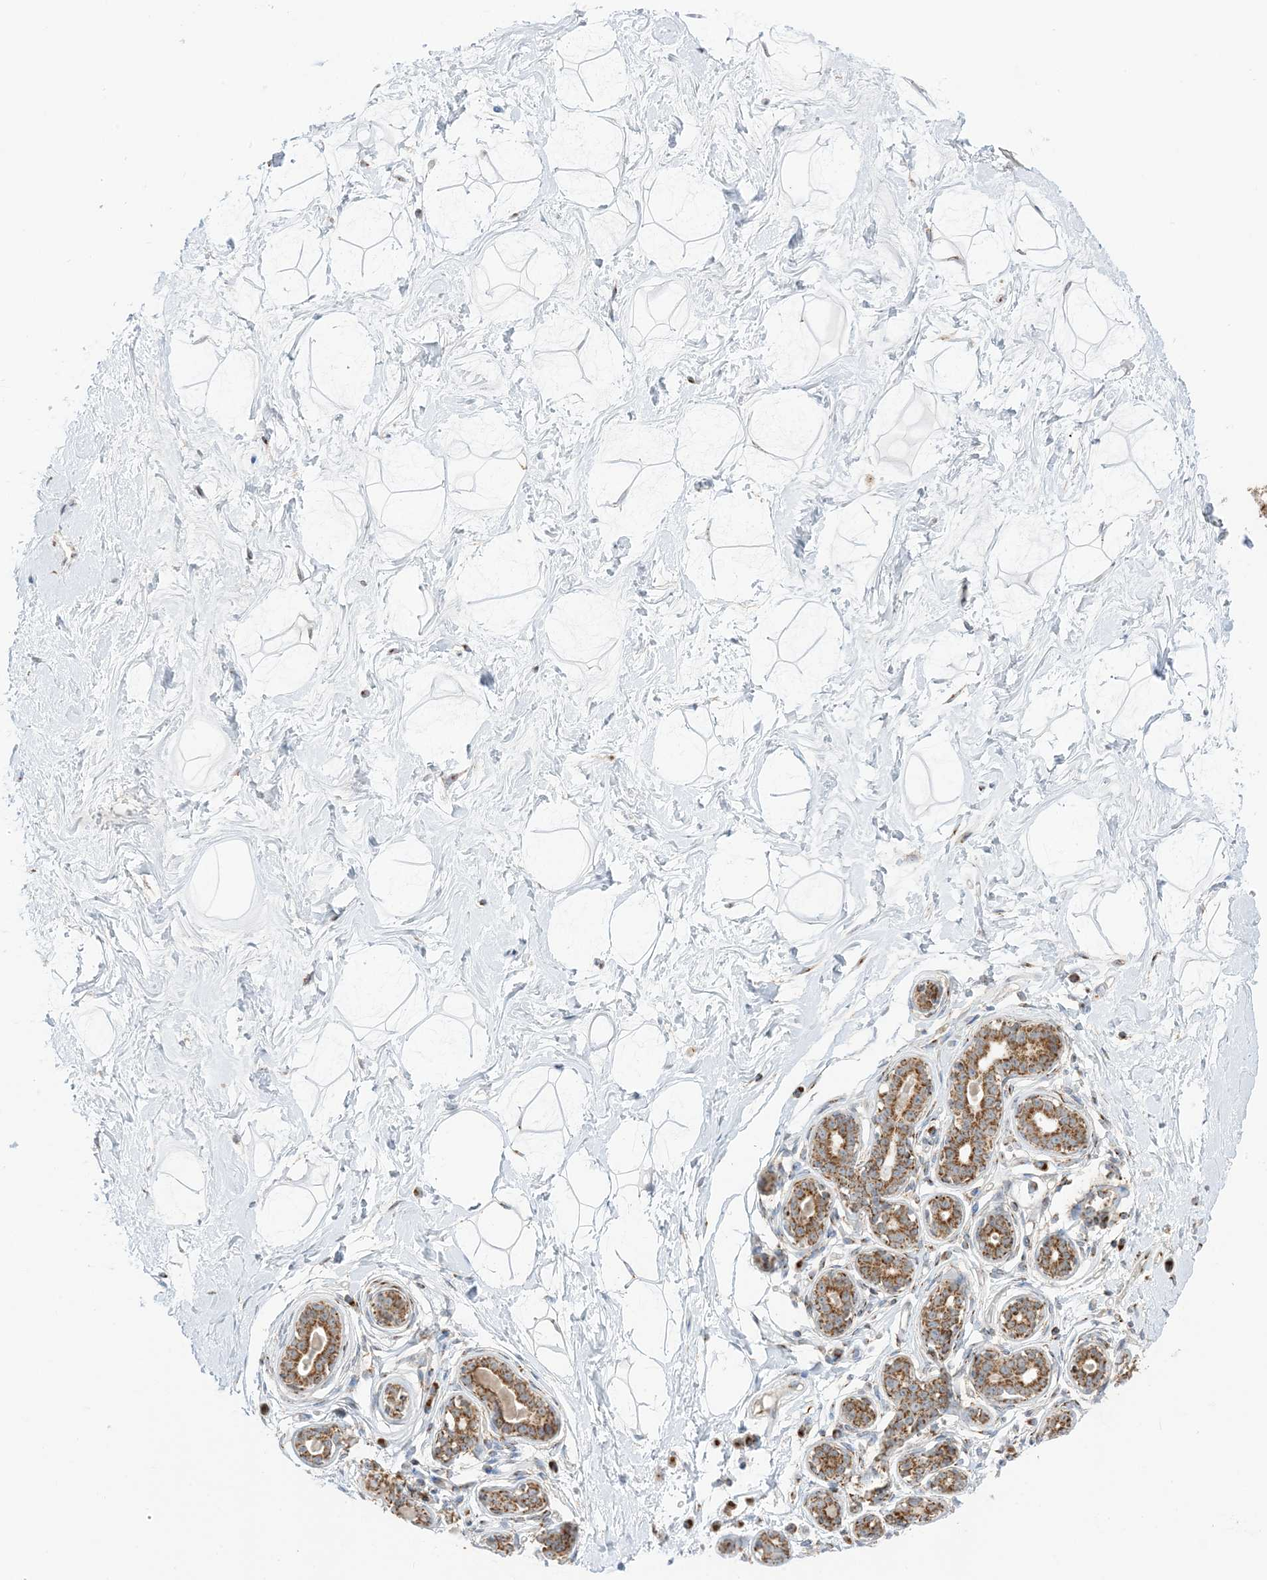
{"staining": {"intensity": "negative", "quantity": "none", "location": "none"}, "tissue": "breast", "cell_type": "Adipocytes", "image_type": "normal", "snomed": [{"axis": "morphology", "description": "Normal tissue, NOS"}, {"axis": "morphology", "description": "Adenoma, NOS"}, {"axis": "topography", "description": "Breast"}], "caption": "DAB (3,3'-diaminobenzidine) immunohistochemical staining of normal breast shows no significant staining in adipocytes.", "gene": "SLC25A12", "patient": {"sex": "female", "age": 23}}